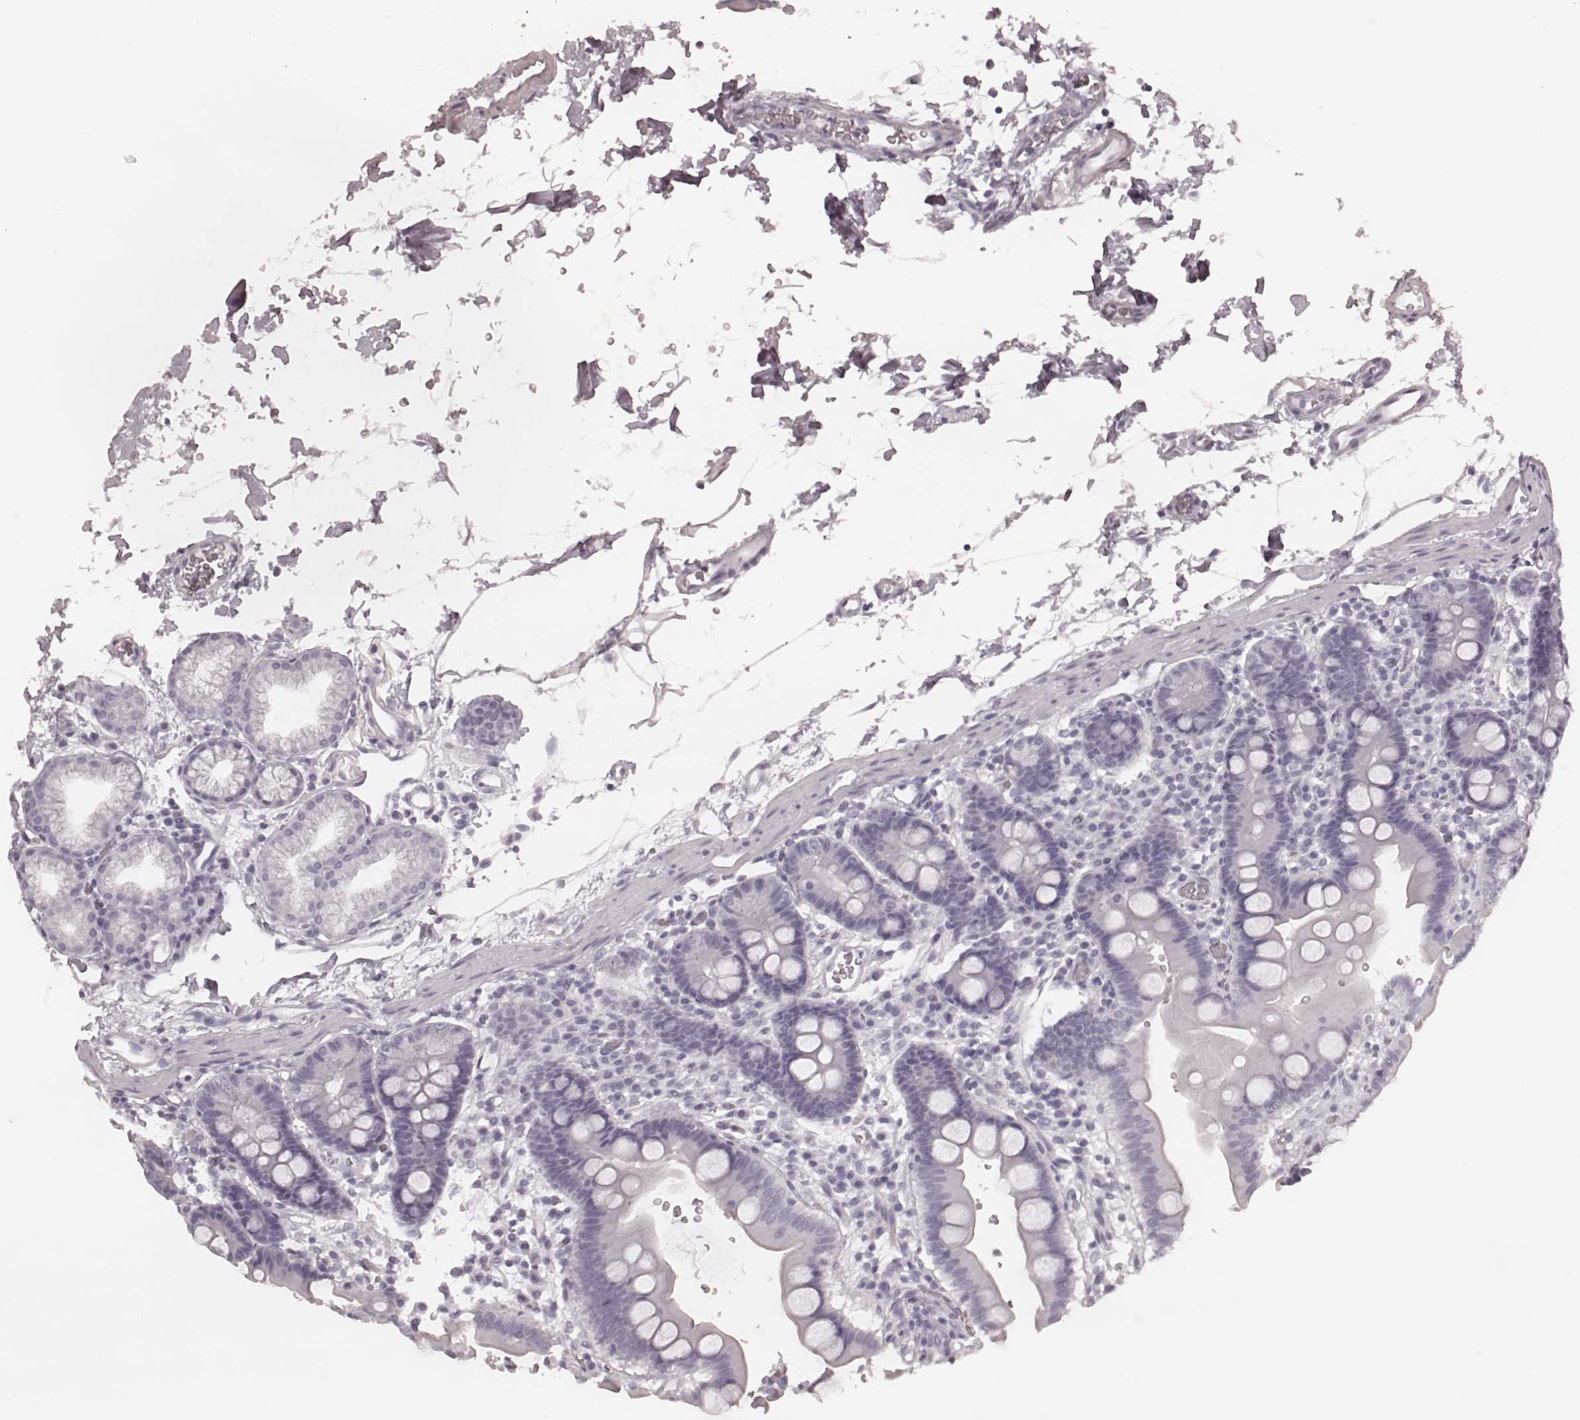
{"staining": {"intensity": "negative", "quantity": "none", "location": "none"}, "tissue": "duodenum", "cell_type": "Glandular cells", "image_type": "normal", "snomed": [{"axis": "morphology", "description": "Normal tissue, NOS"}, {"axis": "topography", "description": "Duodenum"}], "caption": "Immunohistochemistry (IHC) of unremarkable human duodenum exhibits no expression in glandular cells.", "gene": "KRT74", "patient": {"sex": "male", "age": 59}}